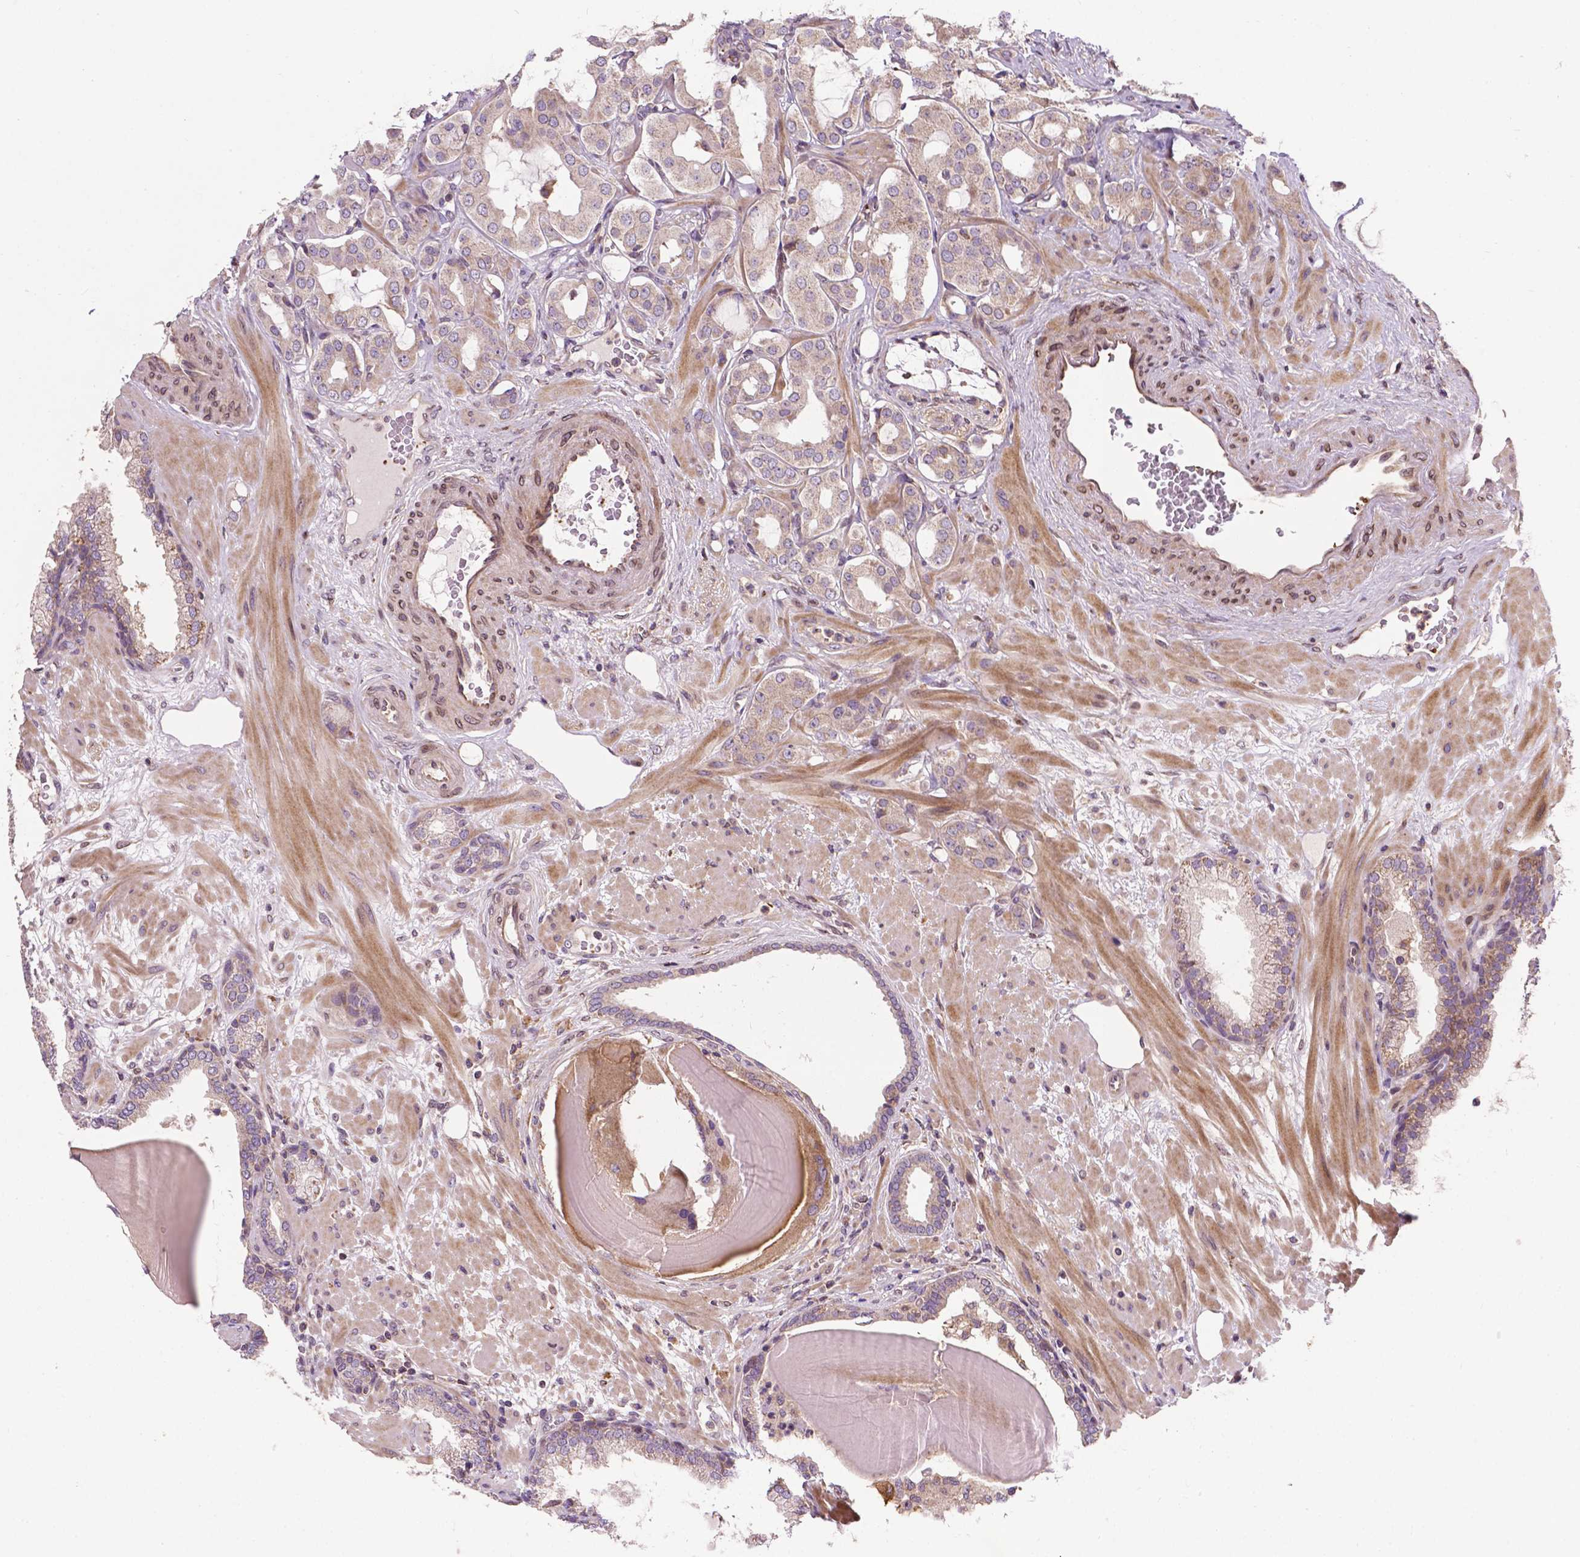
{"staining": {"intensity": "negative", "quantity": "none", "location": "none"}, "tissue": "prostate cancer", "cell_type": "Tumor cells", "image_type": "cancer", "snomed": [{"axis": "morphology", "description": "Adenocarcinoma, Low grade"}, {"axis": "topography", "description": "Prostate"}], "caption": "This is an IHC image of prostate low-grade adenocarcinoma. There is no positivity in tumor cells.", "gene": "SPNS2", "patient": {"sex": "male", "age": 57}}